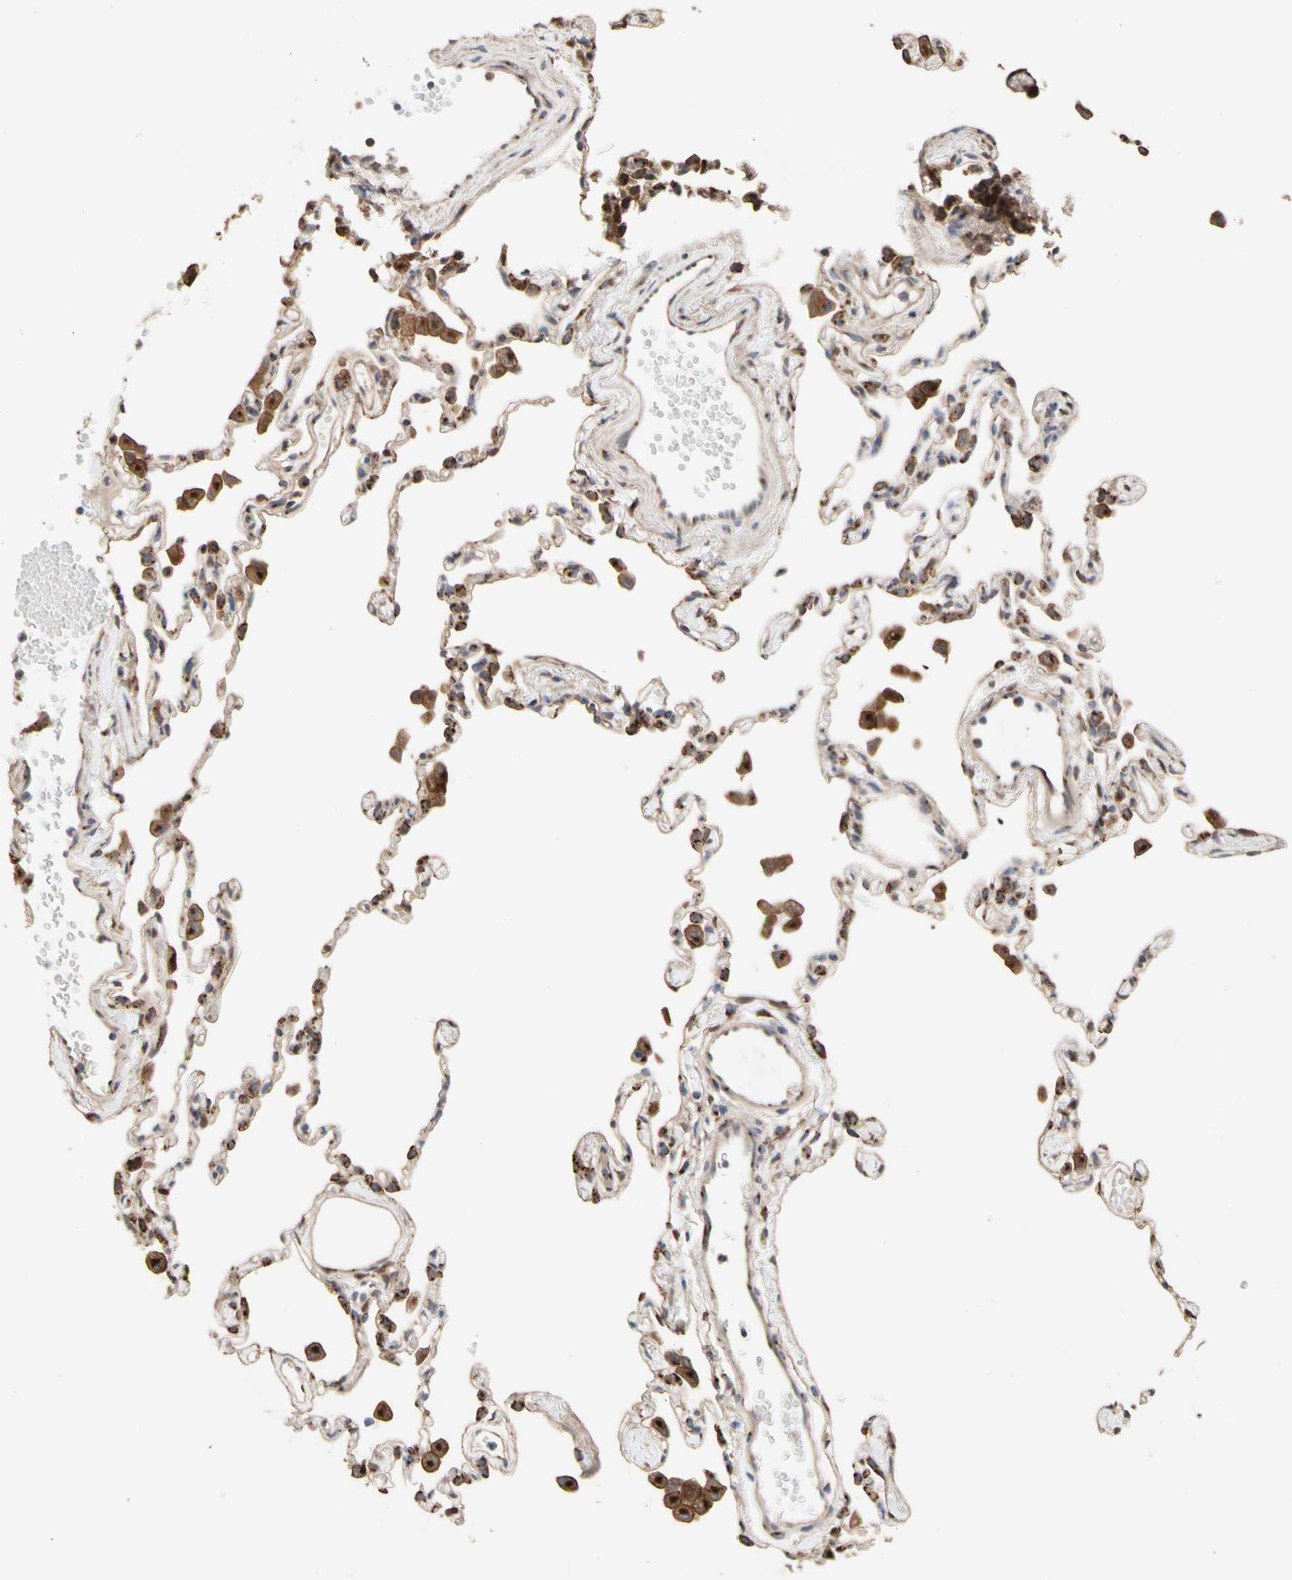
{"staining": {"intensity": "weak", "quantity": "25%-75%", "location": "cytoplasmic/membranous"}, "tissue": "lung", "cell_type": "Alveolar cells", "image_type": "normal", "snomed": [{"axis": "morphology", "description": "Normal tissue, NOS"}, {"axis": "topography", "description": "Lung"}], "caption": "Immunohistochemical staining of normal lung demonstrates low levels of weak cytoplasmic/membranous expression in about 25%-75% of alveolar cells.", "gene": "NECTIN3", "patient": {"sex": "female", "age": 49}}